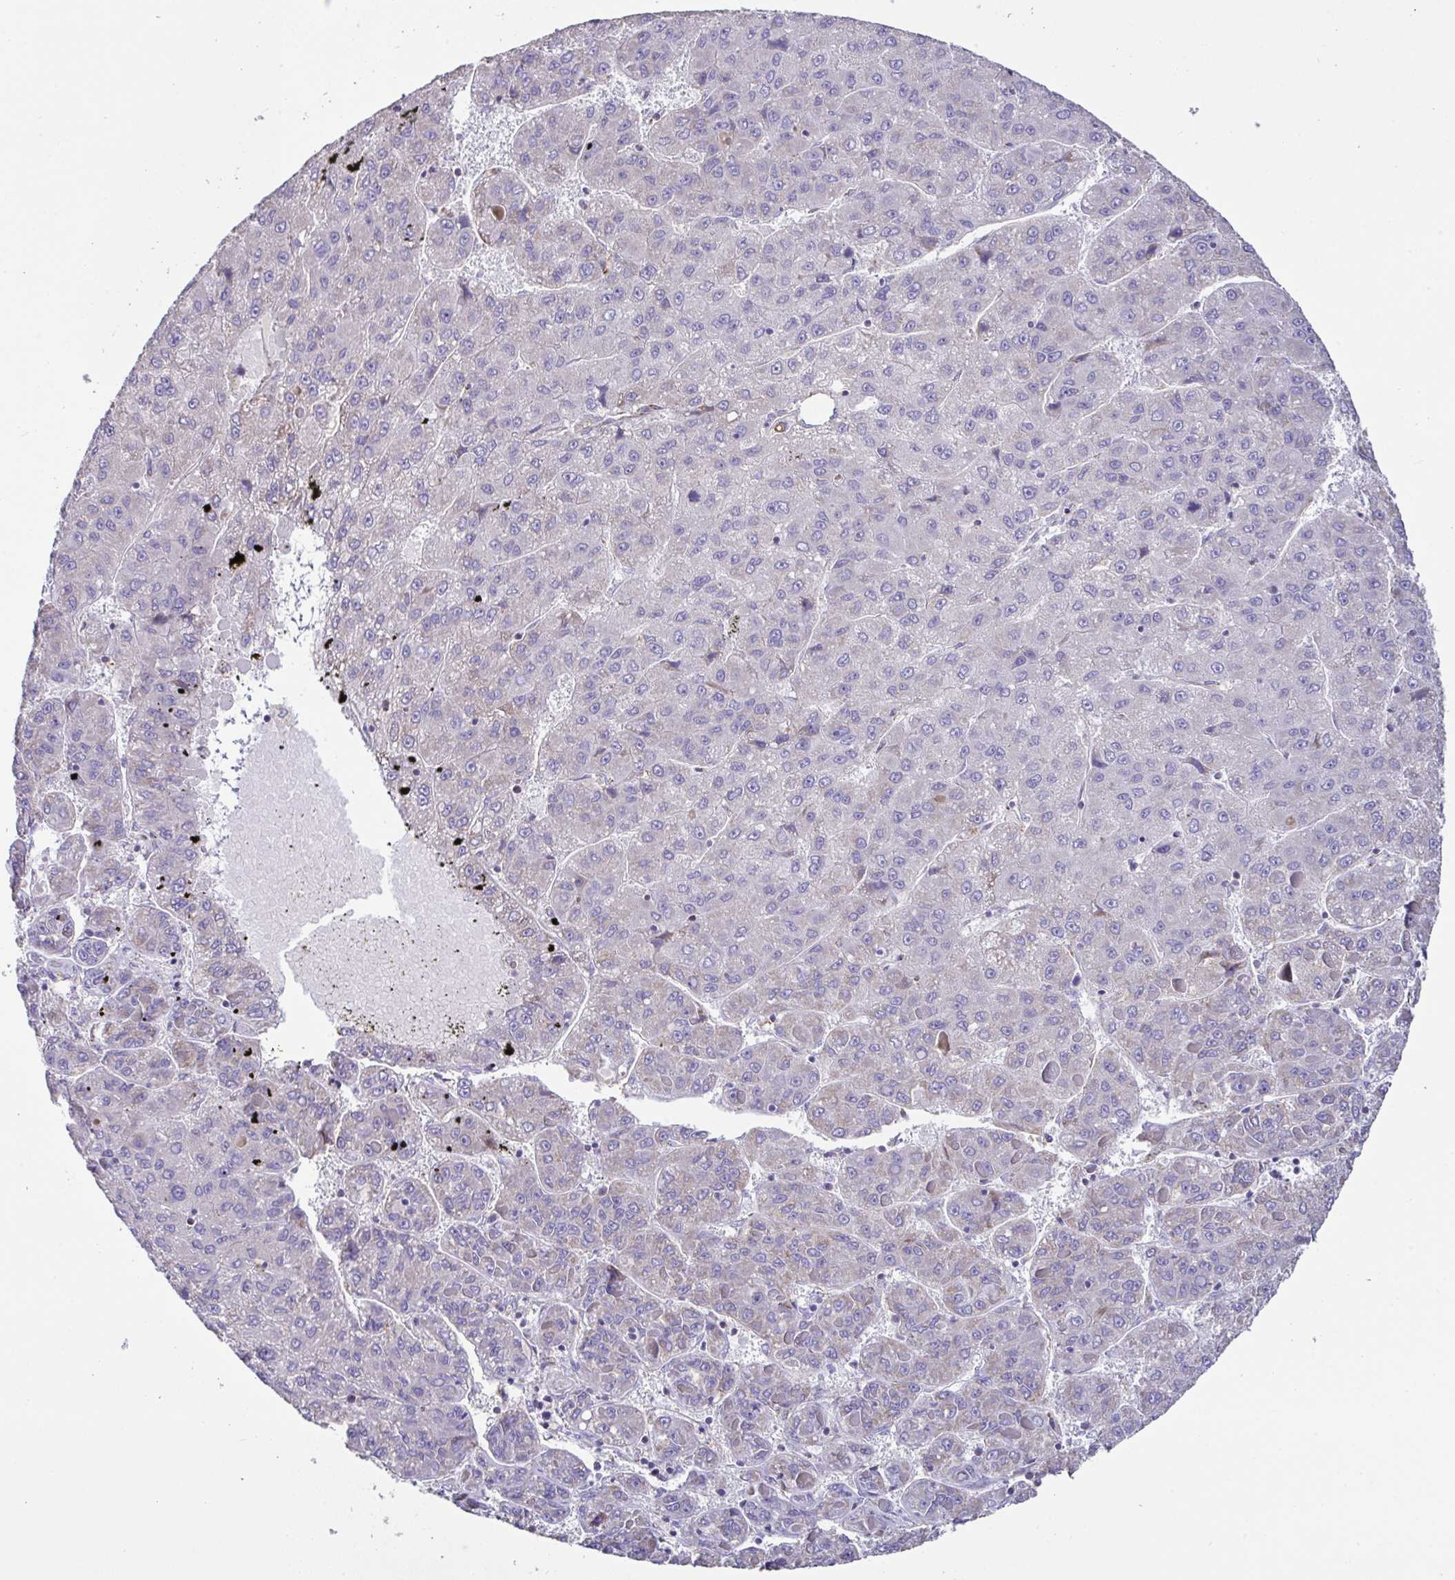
{"staining": {"intensity": "negative", "quantity": "none", "location": "none"}, "tissue": "liver cancer", "cell_type": "Tumor cells", "image_type": "cancer", "snomed": [{"axis": "morphology", "description": "Carcinoma, Hepatocellular, NOS"}, {"axis": "topography", "description": "Liver"}], "caption": "An image of human liver hepatocellular carcinoma is negative for staining in tumor cells.", "gene": "DOK7", "patient": {"sex": "female", "age": 82}}